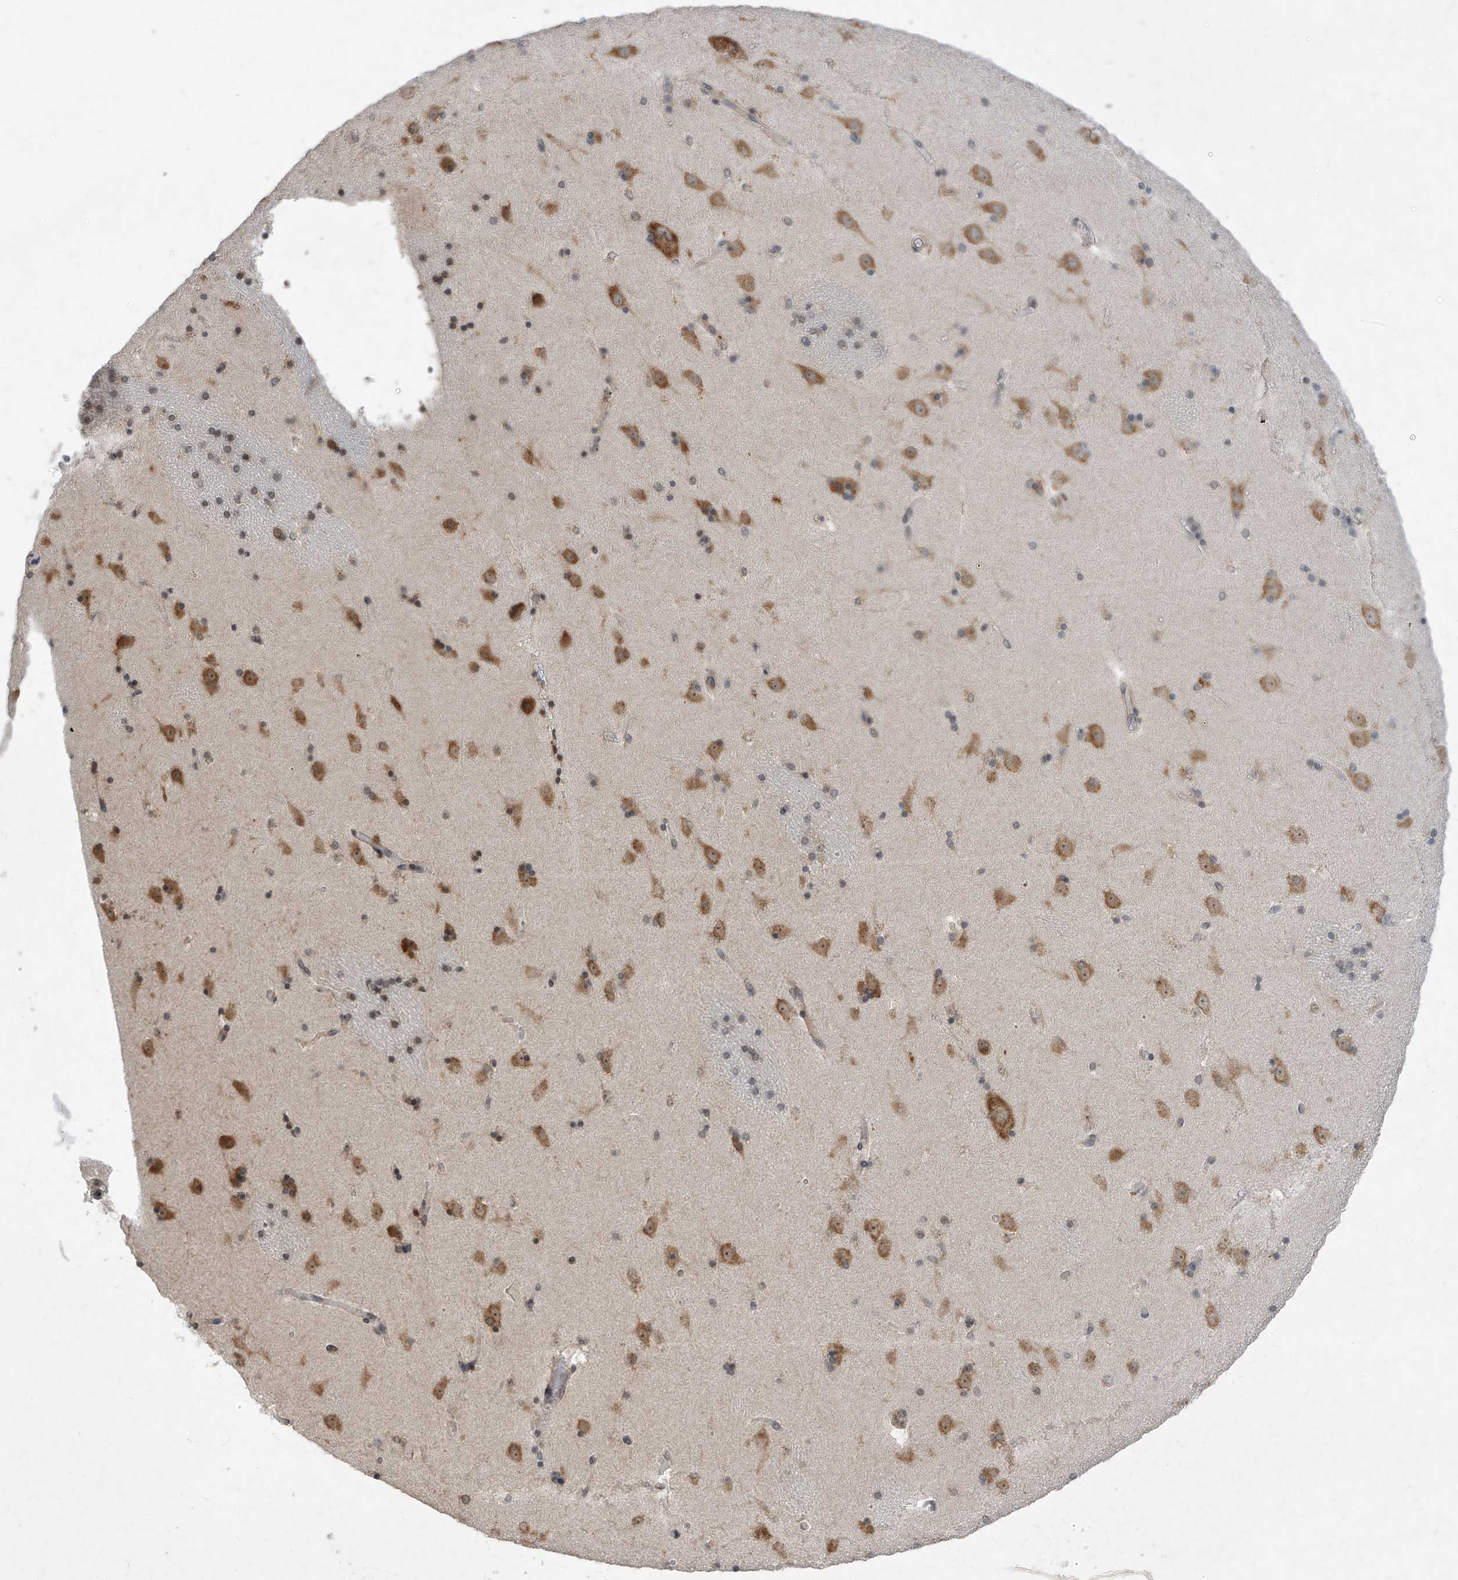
{"staining": {"intensity": "moderate", "quantity": "<25%", "location": "cytoplasmic/membranous"}, "tissue": "caudate", "cell_type": "Glial cells", "image_type": "normal", "snomed": [{"axis": "morphology", "description": "Normal tissue, NOS"}, {"axis": "topography", "description": "Lateral ventricle wall"}], "caption": "About <25% of glial cells in unremarkable caudate show moderate cytoplasmic/membranous protein positivity as visualized by brown immunohistochemical staining.", "gene": "RPL34", "patient": {"sex": "male", "age": 45}}